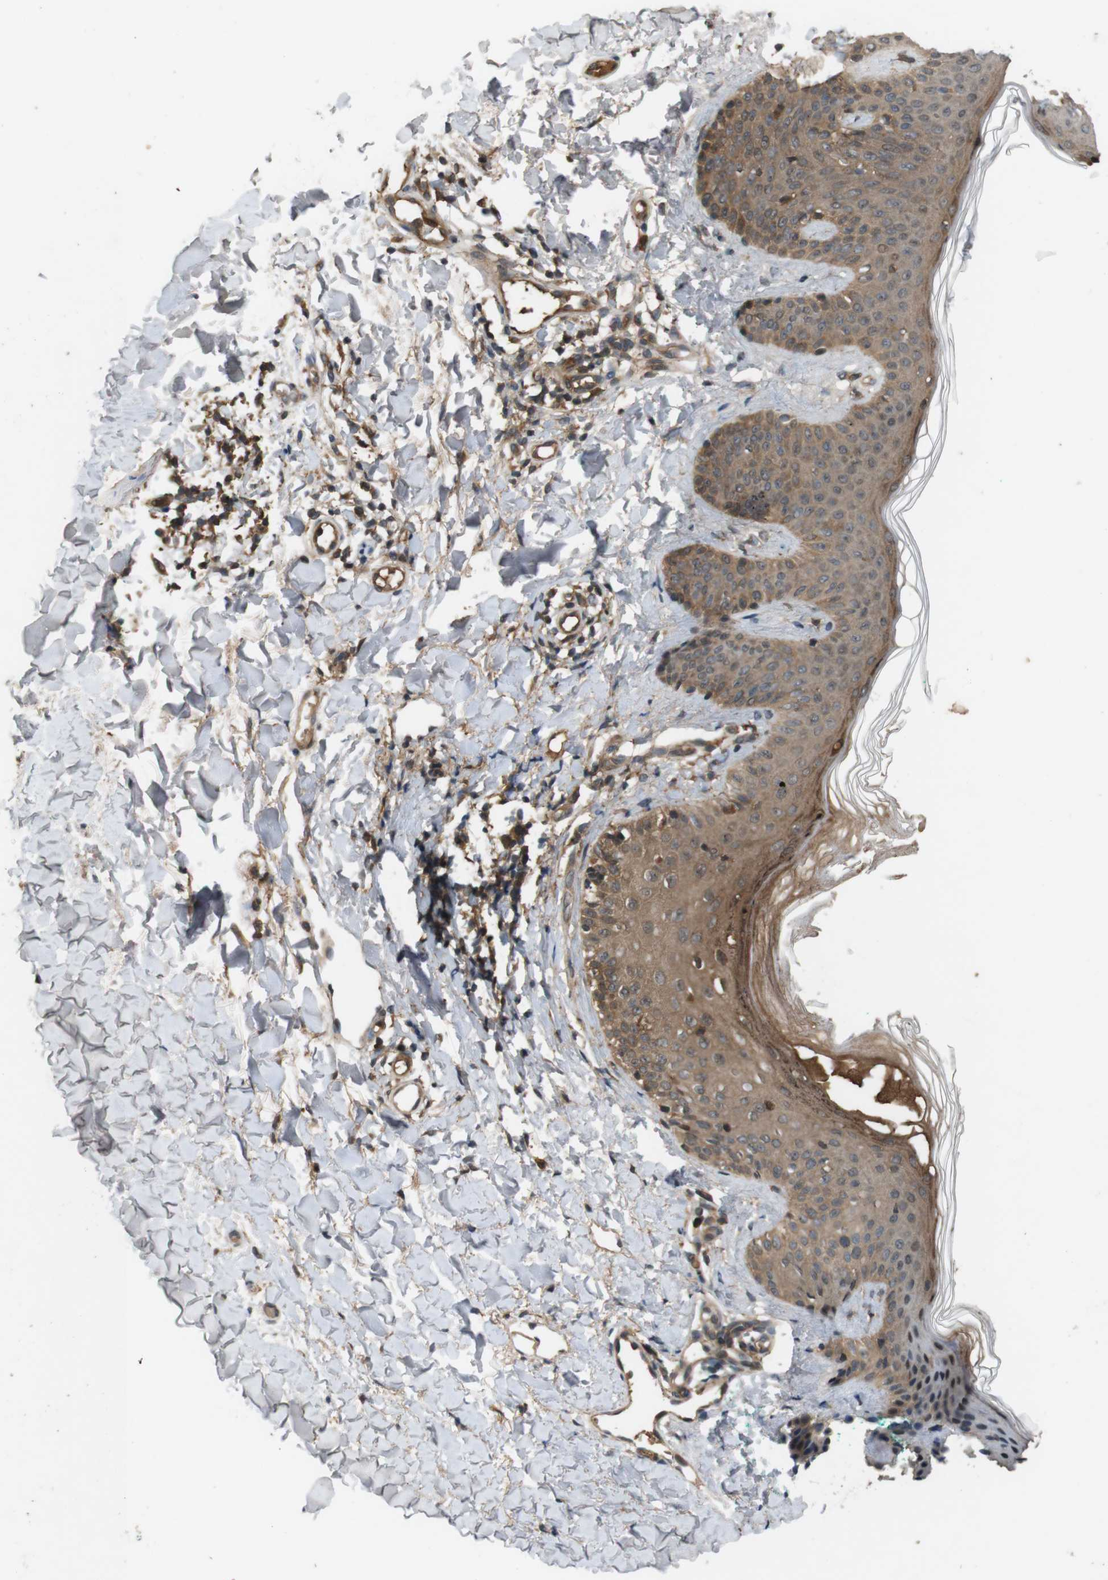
{"staining": {"intensity": "moderate", "quantity": ">75%", "location": "cytoplasmic/membranous"}, "tissue": "skin", "cell_type": "Fibroblasts", "image_type": "normal", "snomed": [{"axis": "morphology", "description": "Normal tissue, NOS"}, {"axis": "topography", "description": "Skin"}], "caption": "Immunohistochemical staining of normal human skin demonstrates moderate cytoplasmic/membranous protein expression in approximately >75% of fibroblasts.", "gene": "NFKBIE", "patient": {"sex": "male", "age": 16}}